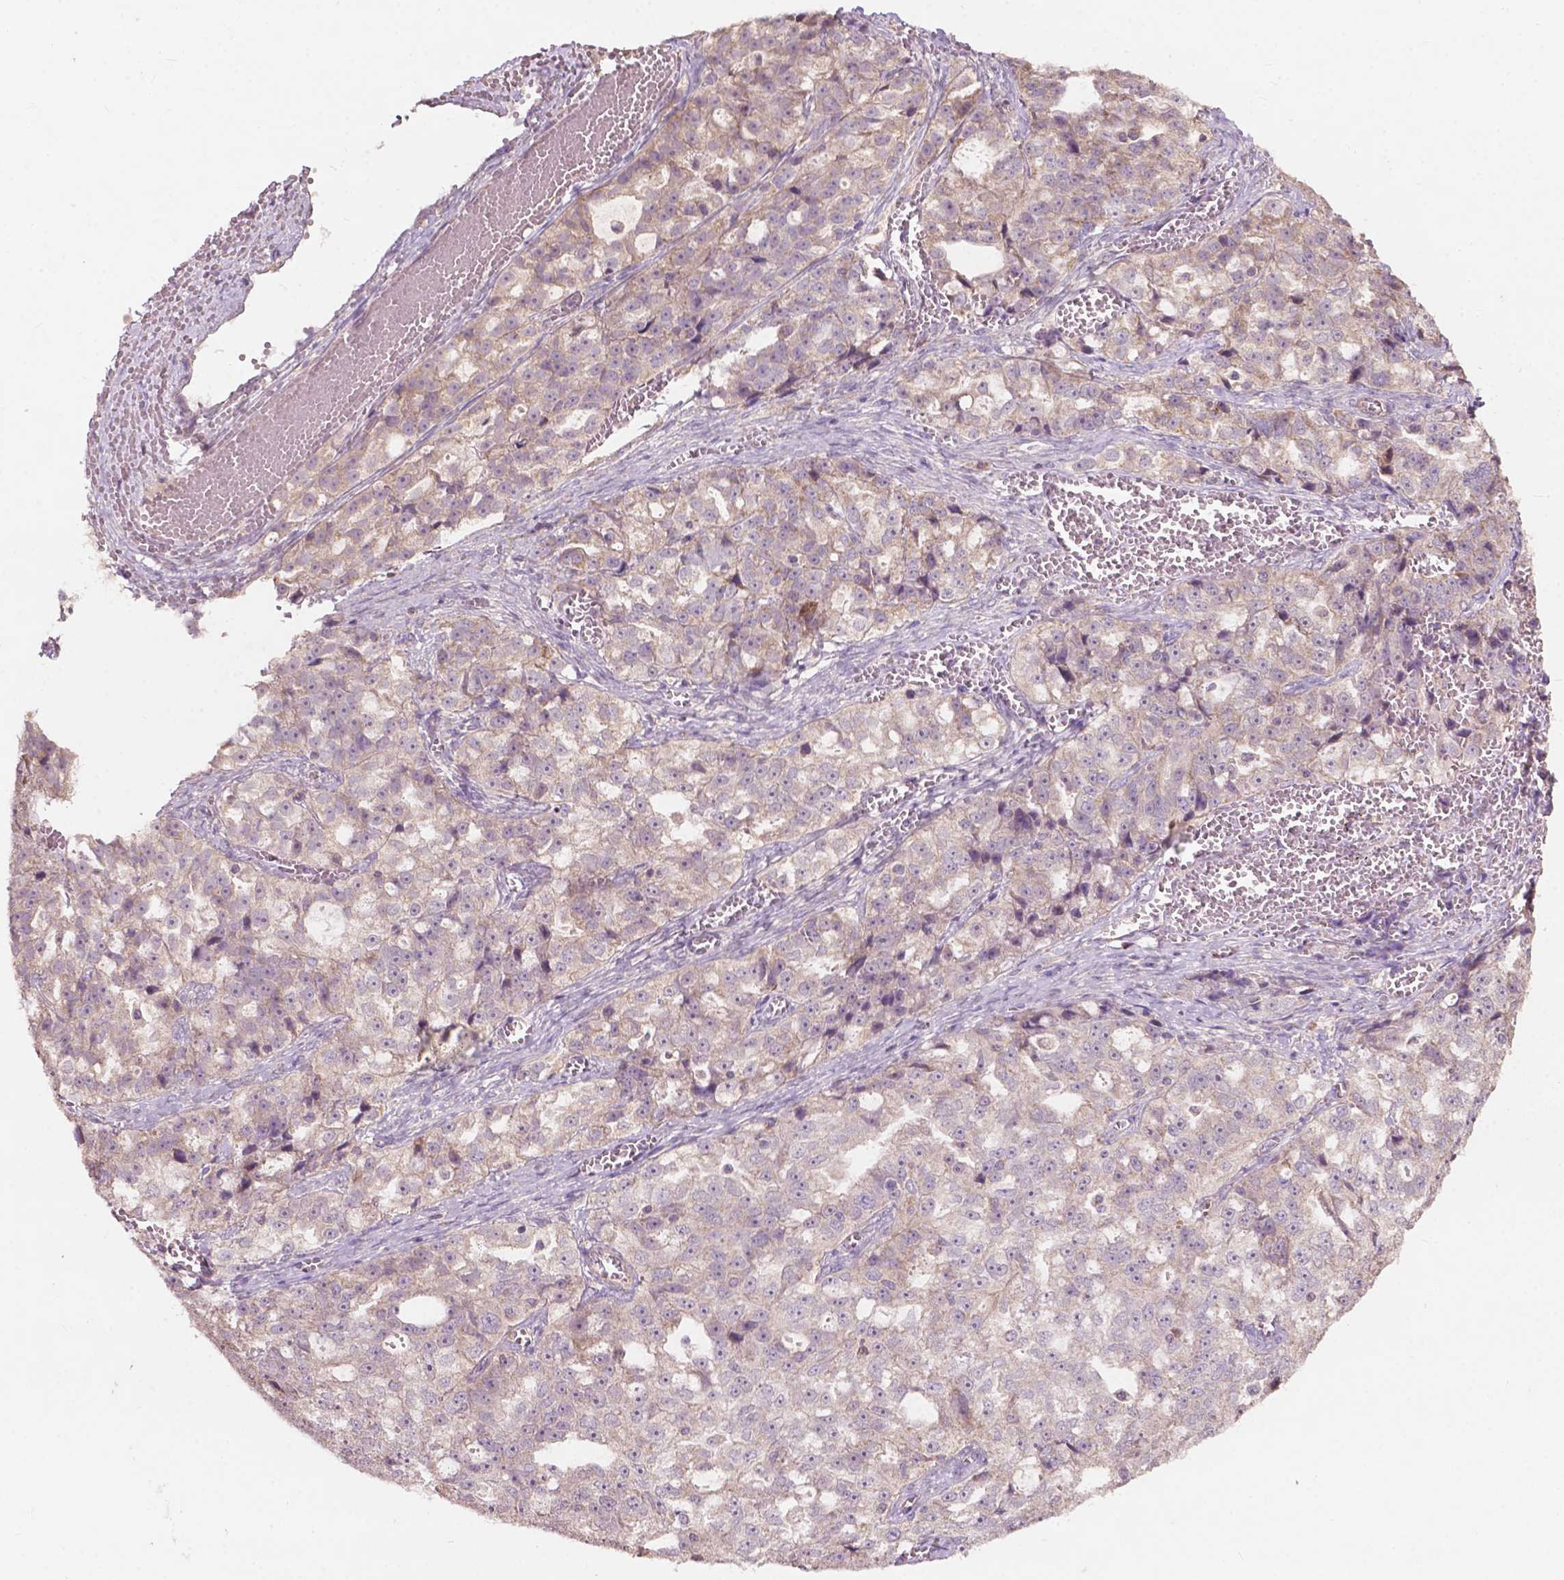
{"staining": {"intensity": "weak", "quantity": ">75%", "location": "cytoplasmic/membranous"}, "tissue": "ovarian cancer", "cell_type": "Tumor cells", "image_type": "cancer", "snomed": [{"axis": "morphology", "description": "Cystadenocarcinoma, serous, NOS"}, {"axis": "topography", "description": "Ovary"}], "caption": "Immunohistochemistry of ovarian cancer (serous cystadenocarcinoma) shows low levels of weak cytoplasmic/membranous positivity in approximately >75% of tumor cells.", "gene": "NDUFA10", "patient": {"sex": "female", "age": 51}}